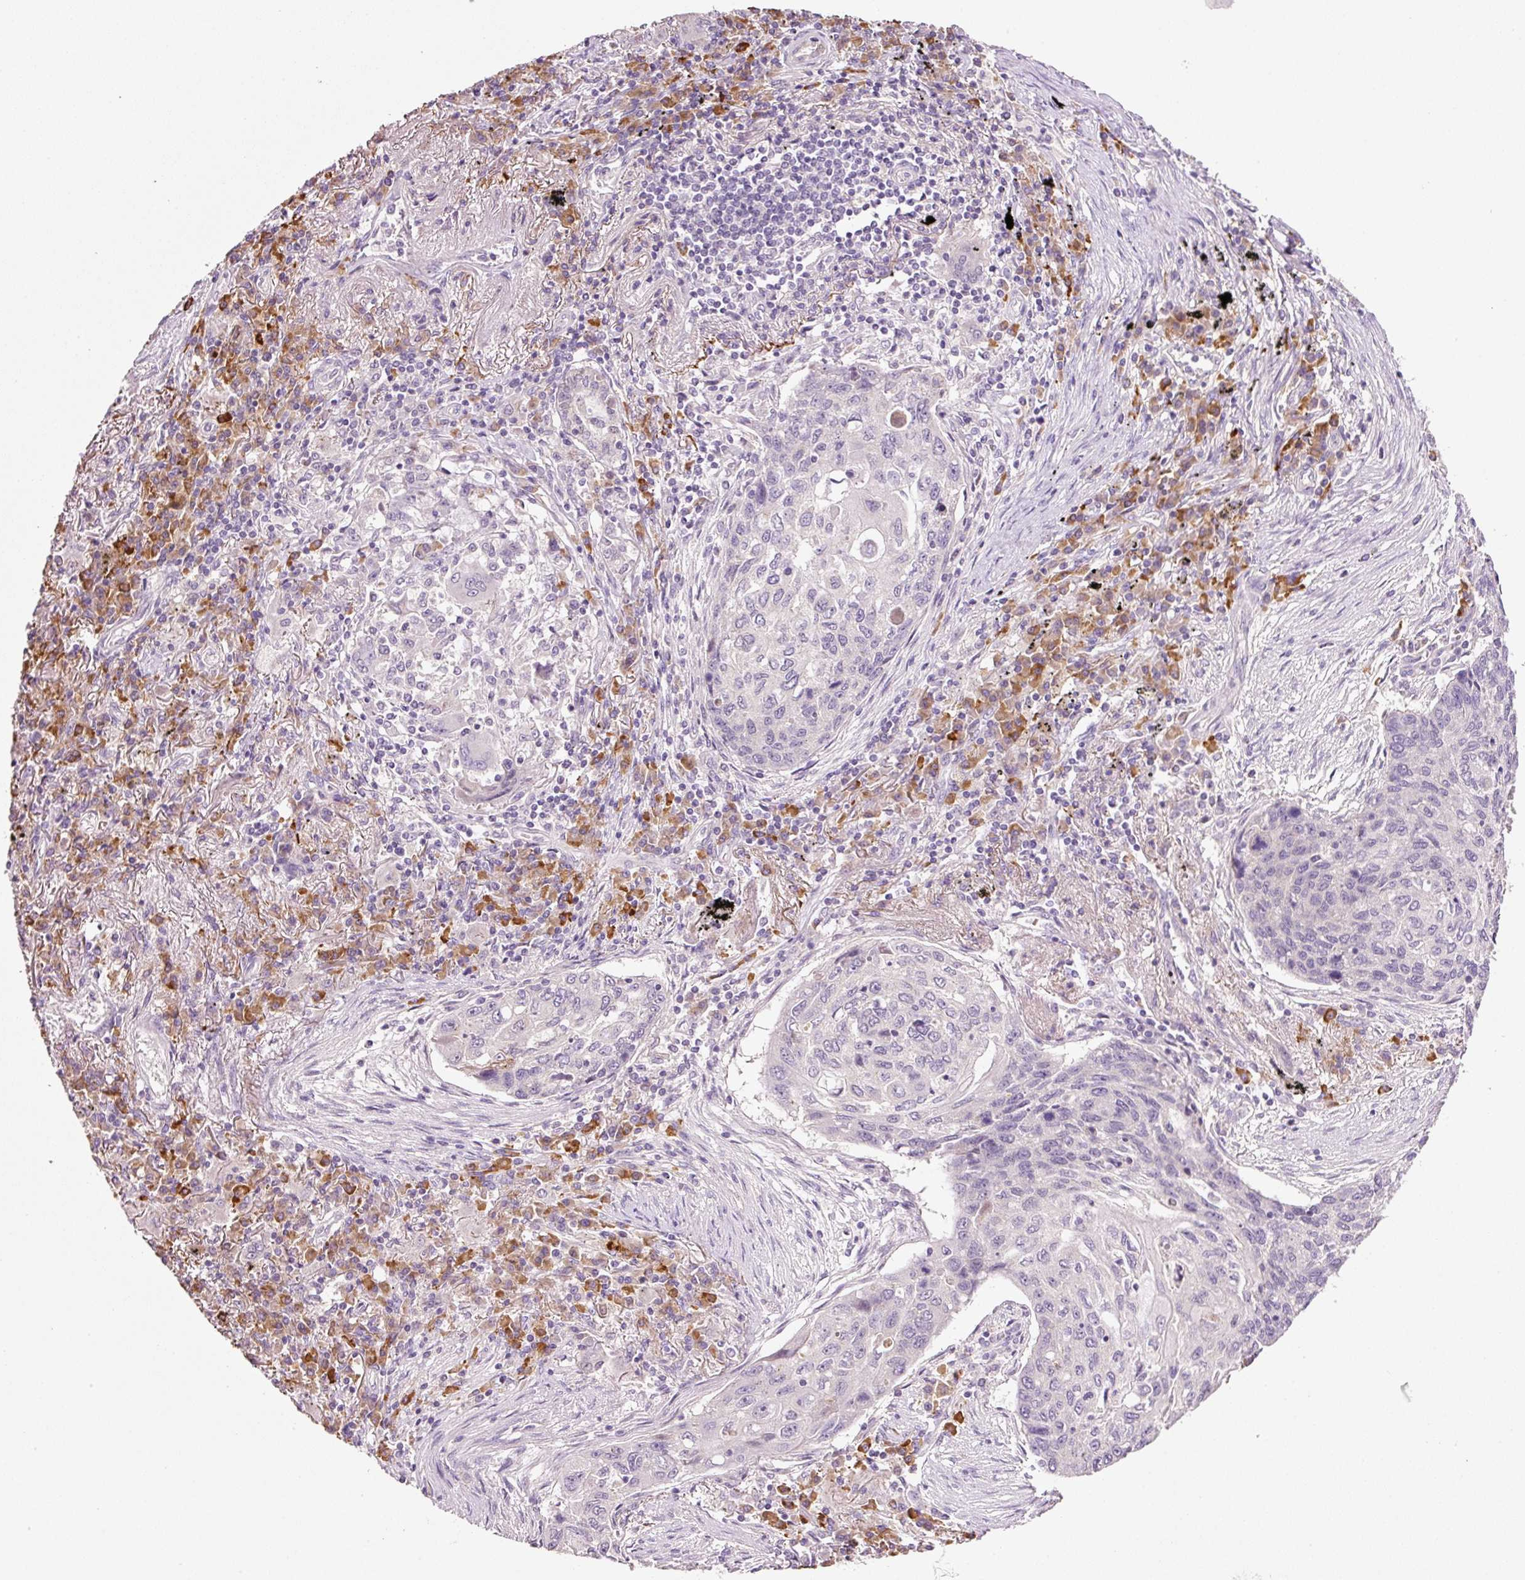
{"staining": {"intensity": "negative", "quantity": "none", "location": "none"}, "tissue": "lung cancer", "cell_type": "Tumor cells", "image_type": "cancer", "snomed": [{"axis": "morphology", "description": "Squamous cell carcinoma, NOS"}, {"axis": "topography", "description": "Lung"}], "caption": "DAB immunohistochemical staining of lung cancer reveals no significant staining in tumor cells.", "gene": "TENT5C", "patient": {"sex": "female", "age": 63}}